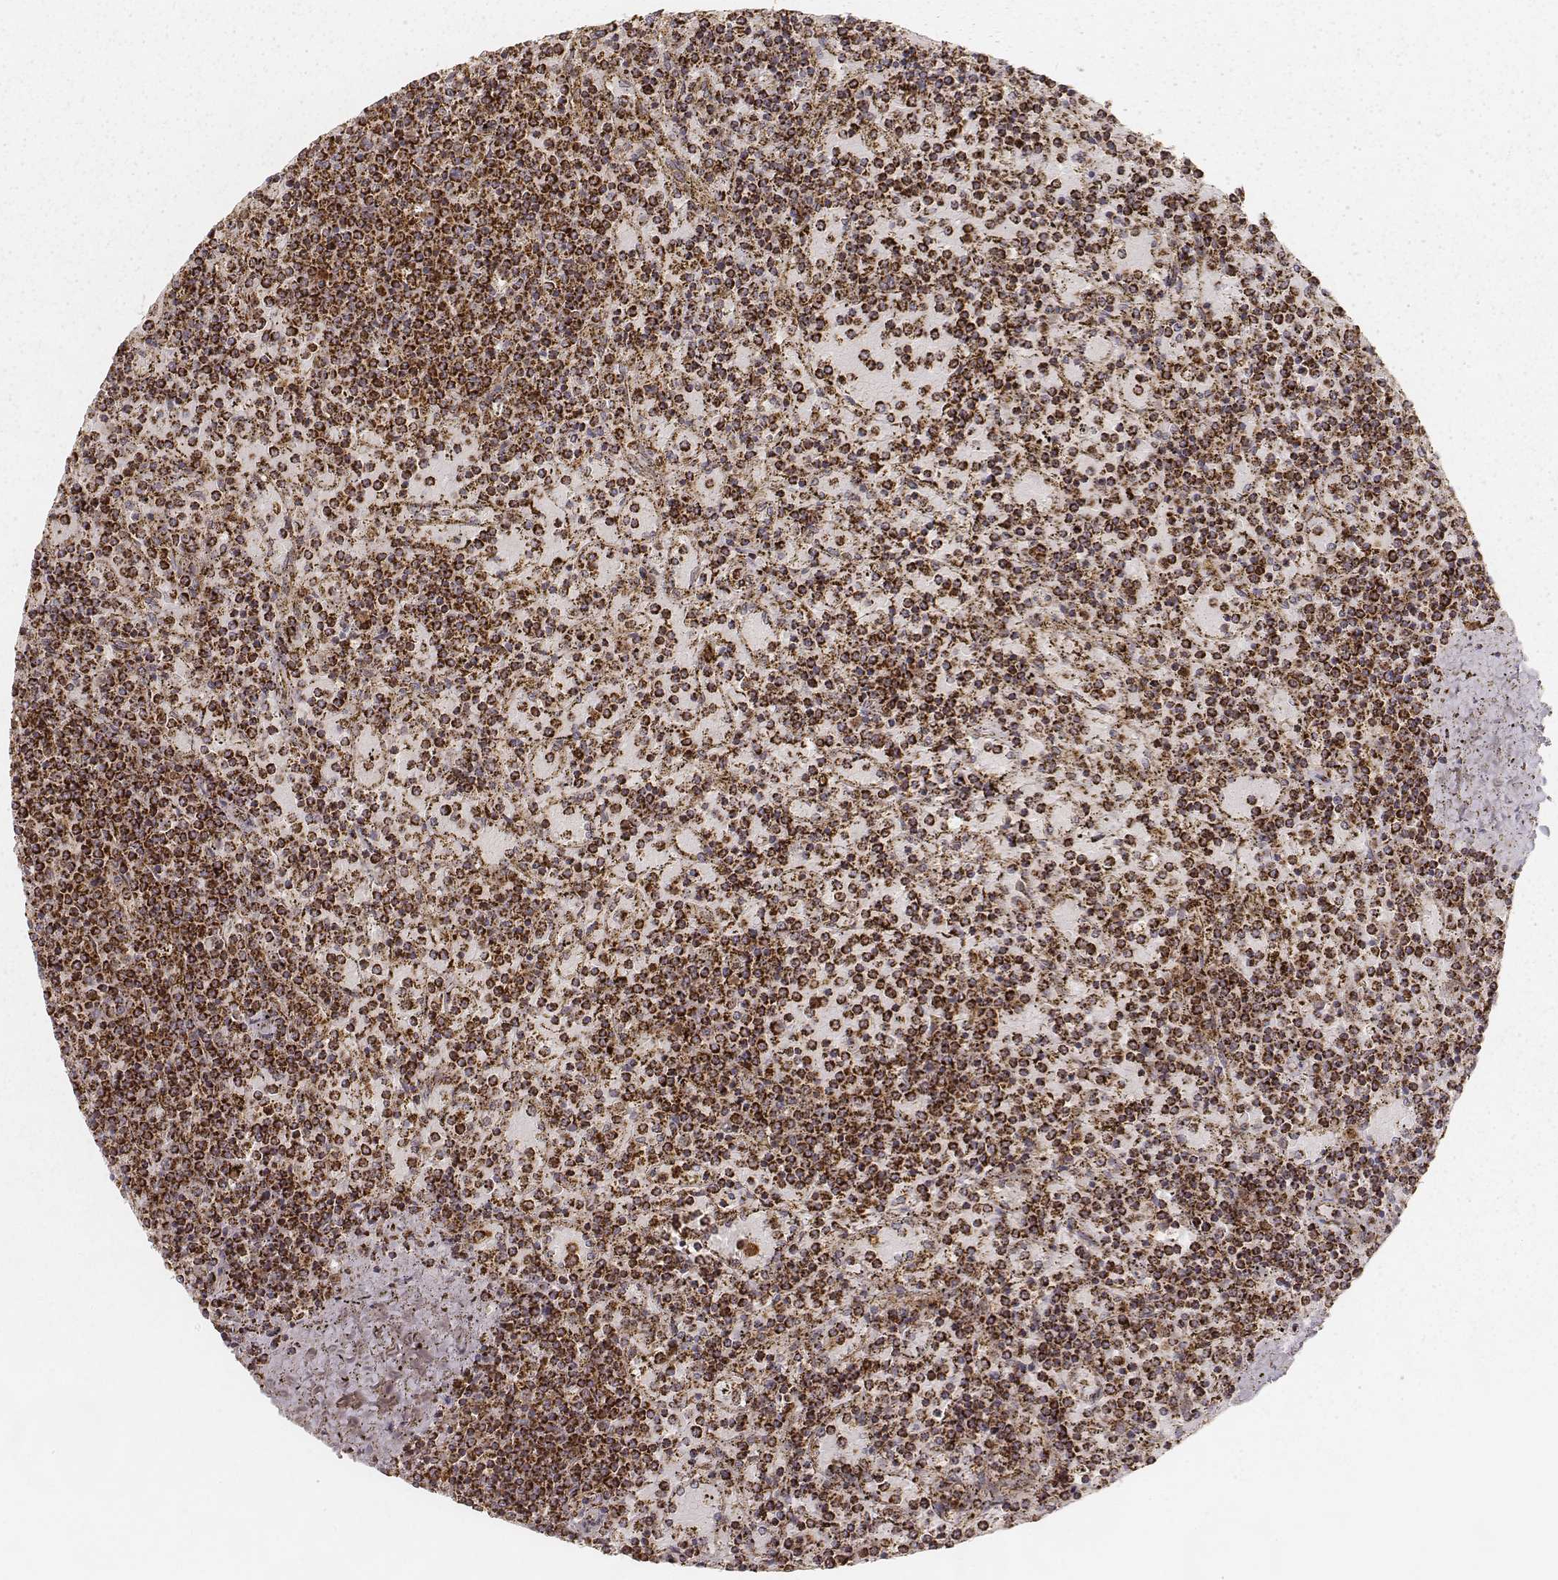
{"staining": {"intensity": "strong", "quantity": ">75%", "location": "cytoplasmic/membranous"}, "tissue": "lymphoma", "cell_type": "Tumor cells", "image_type": "cancer", "snomed": [{"axis": "morphology", "description": "Malignant lymphoma, non-Hodgkin's type, Low grade"}, {"axis": "topography", "description": "Spleen"}], "caption": "Tumor cells demonstrate high levels of strong cytoplasmic/membranous expression in approximately >75% of cells in human lymphoma. Immunohistochemistry (ihc) stains the protein in brown and the nuclei are stained blue.", "gene": "CS", "patient": {"sex": "female", "age": 77}}